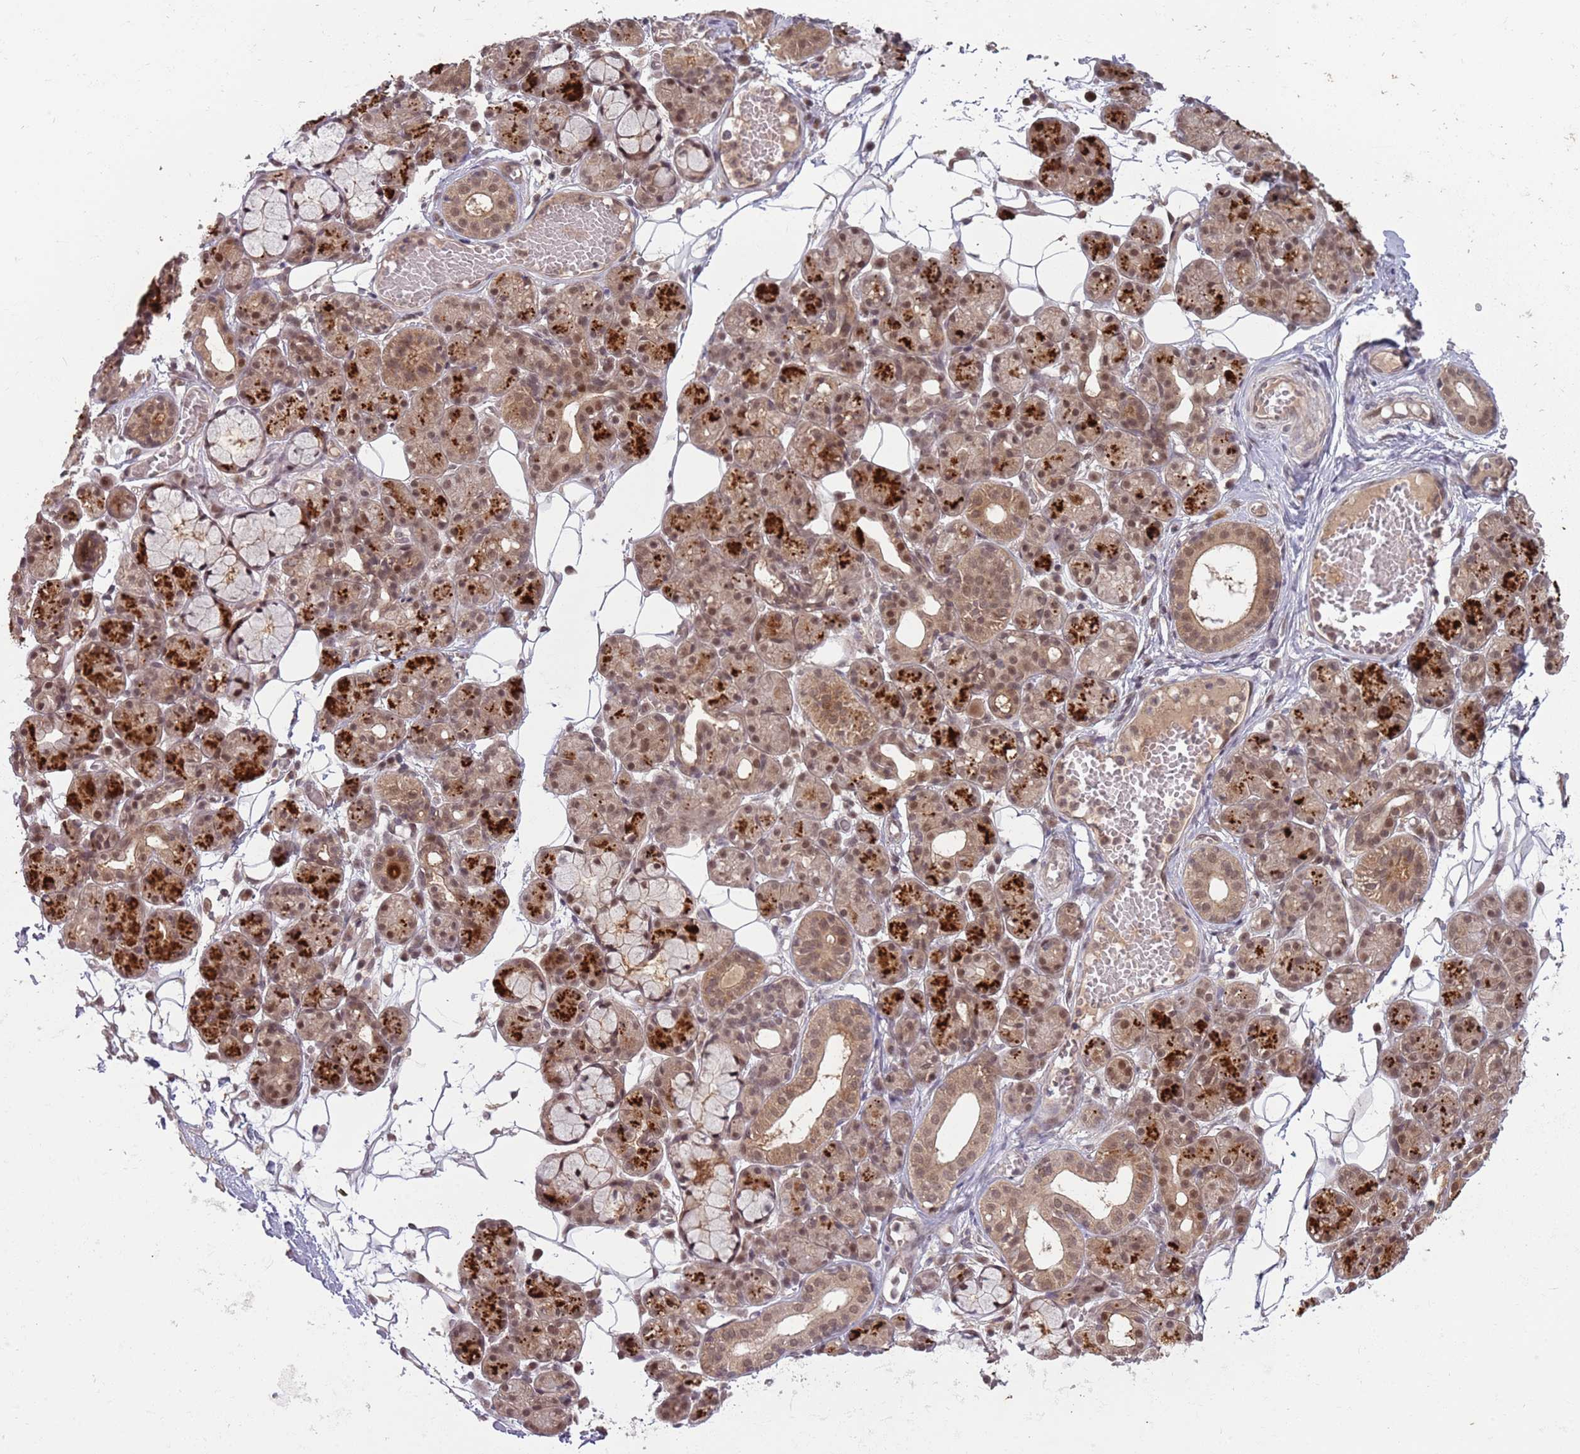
{"staining": {"intensity": "strong", "quantity": "25%-75%", "location": "cytoplasmic/membranous,nuclear"}, "tissue": "salivary gland", "cell_type": "Glandular cells", "image_type": "normal", "snomed": [{"axis": "morphology", "description": "Normal tissue, NOS"}, {"axis": "topography", "description": "Salivary gland"}], "caption": "Immunohistochemical staining of unremarkable human salivary gland reveals strong cytoplasmic/membranous,nuclear protein positivity in about 25%-75% of glandular cells.", "gene": "ADAMTS3", "patient": {"sex": "male", "age": 63}}